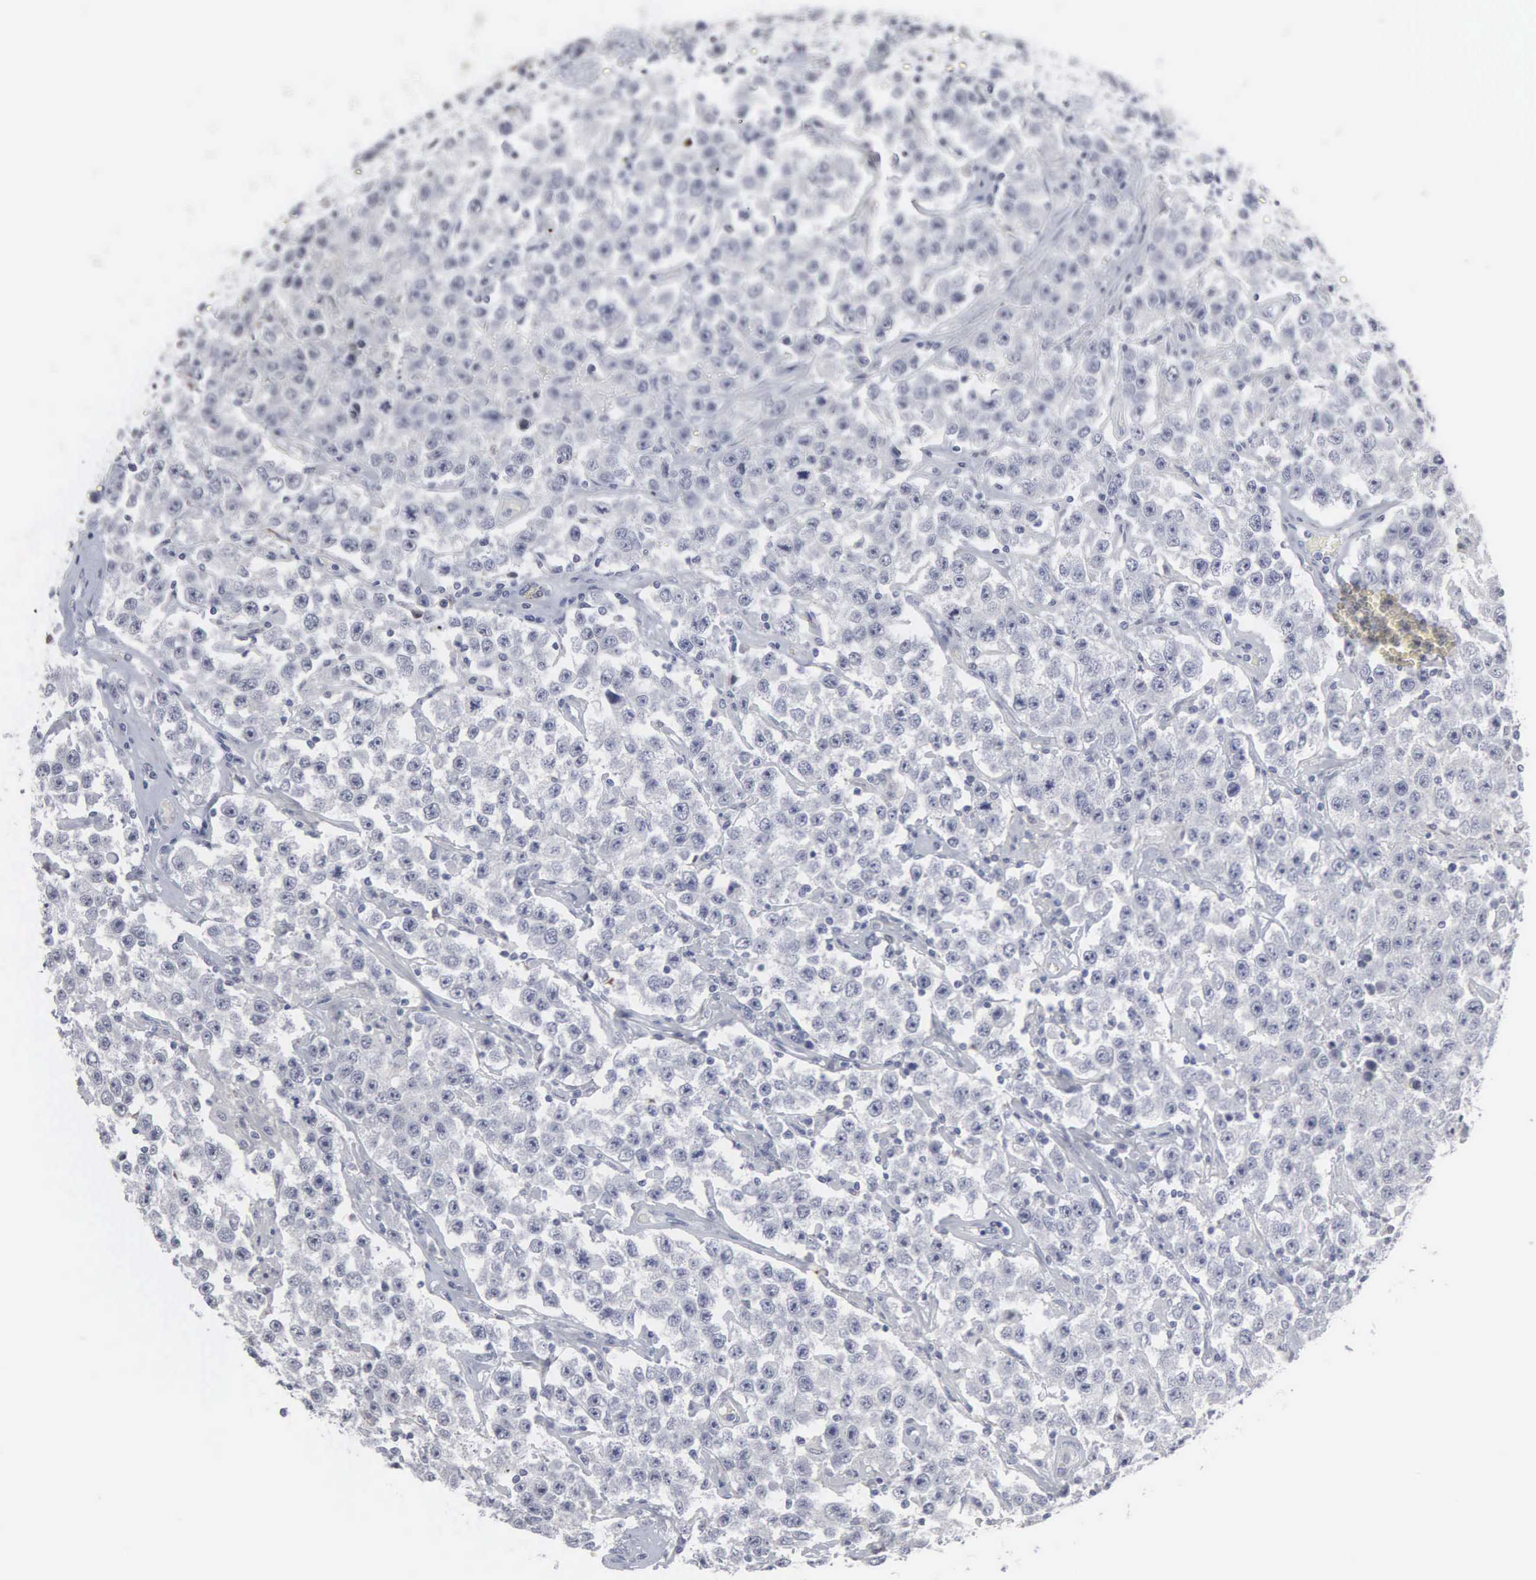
{"staining": {"intensity": "negative", "quantity": "none", "location": "none"}, "tissue": "testis cancer", "cell_type": "Tumor cells", "image_type": "cancer", "snomed": [{"axis": "morphology", "description": "Seminoma, NOS"}, {"axis": "topography", "description": "Testis"}], "caption": "This is an IHC photomicrograph of testis cancer (seminoma). There is no positivity in tumor cells.", "gene": "SPIN3", "patient": {"sex": "male", "age": 52}}